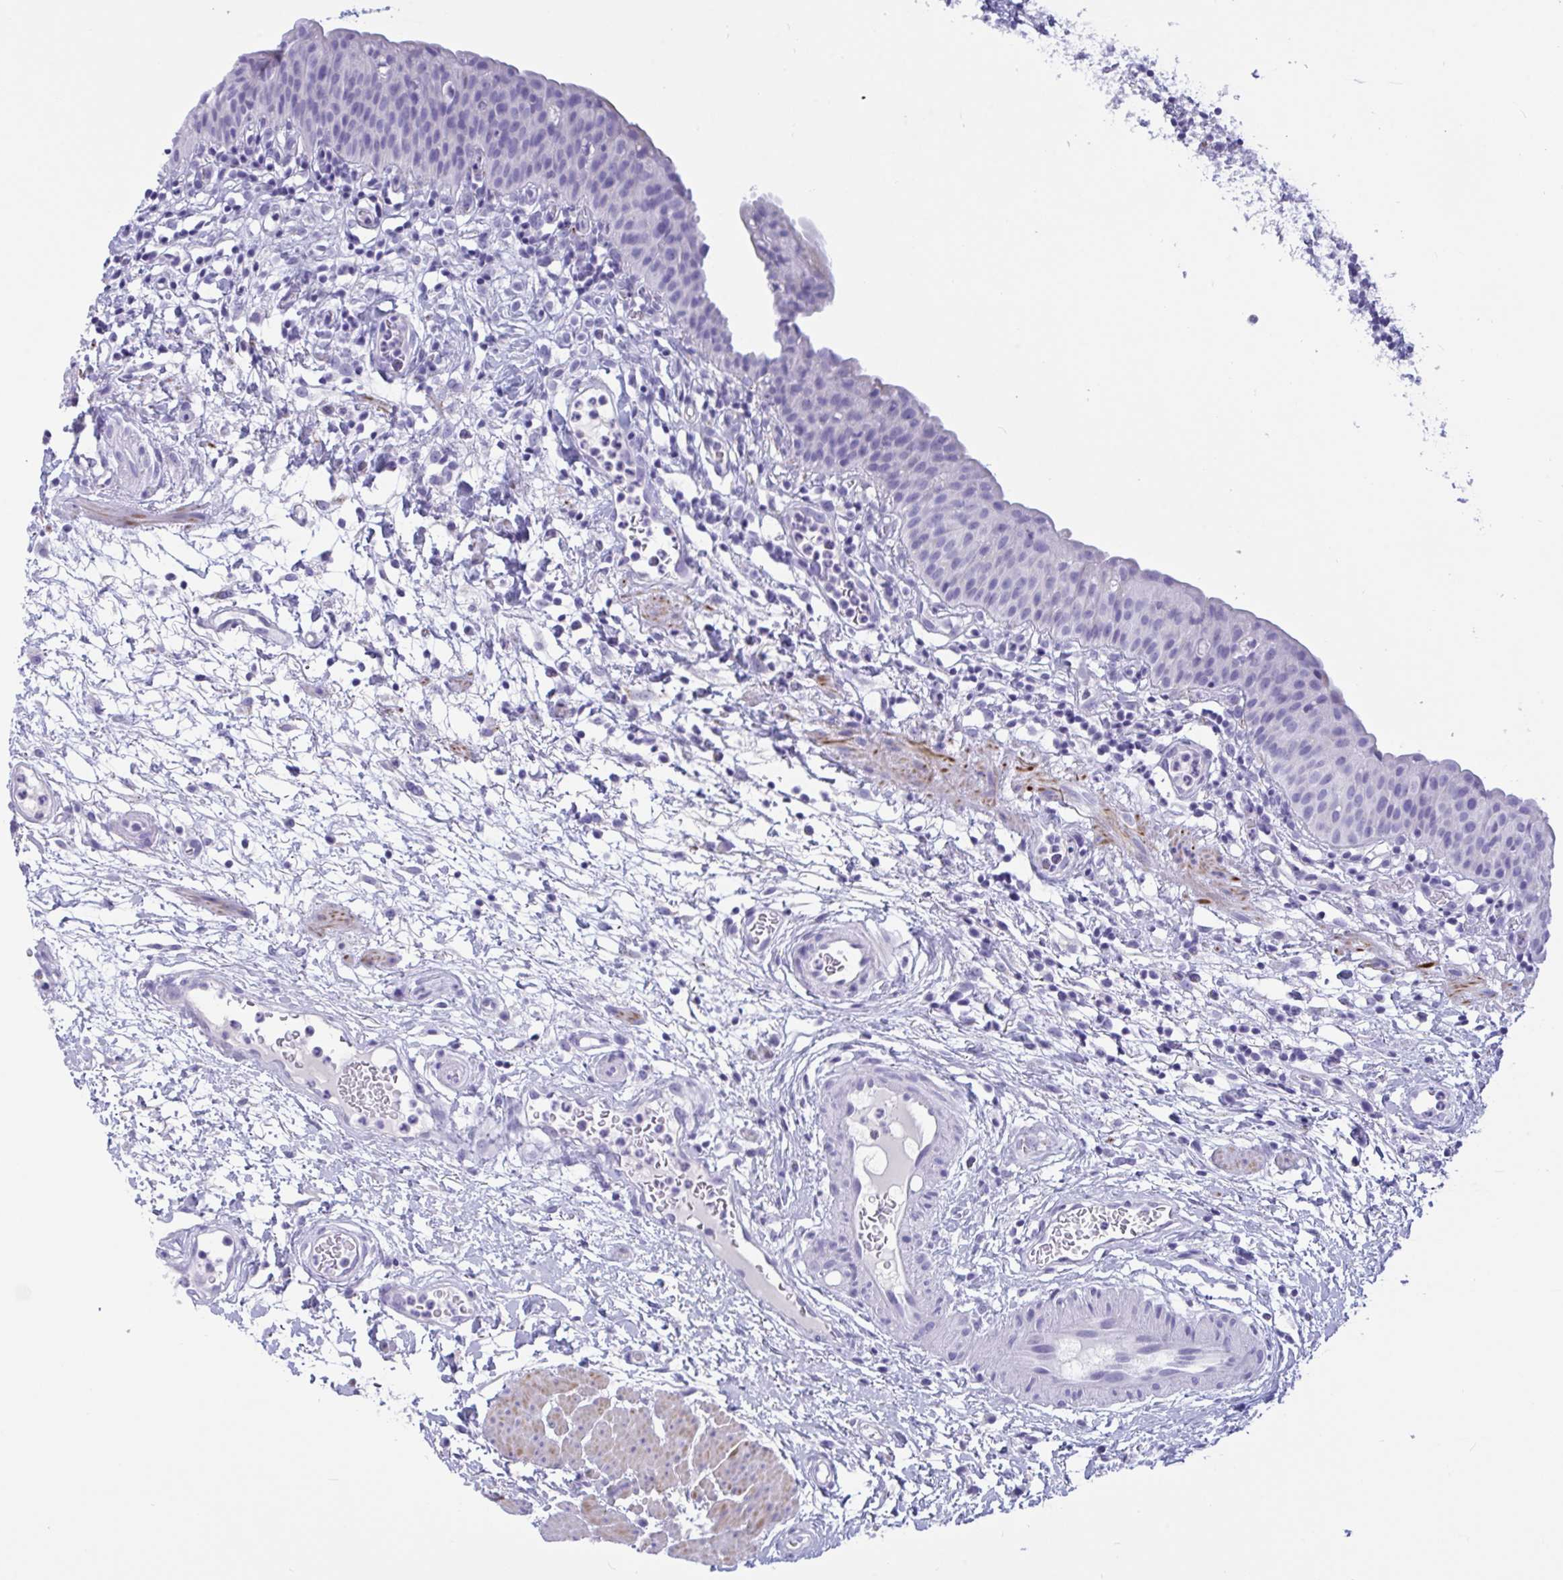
{"staining": {"intensity": "negative", "quantity": "none", "location": "none"}, "tissue": "urinary bladder", "cell_type": "Urothelial cells", "image_type": "normal", "snomed": [{"axis": "morphology", "description": "Normal tissue, NOS"}, {"axis": "morphology", "description": "Inflammation, NOS"}, {"axis": "topography", "description": "Urinary bladder"}], "caption": "Urinary bladder stained for a protein using immunohistochemistry demonstrates no positivity urothelial cells.", "gene": "OXLD1", "patient": {"sex": "male", "age": 57}}